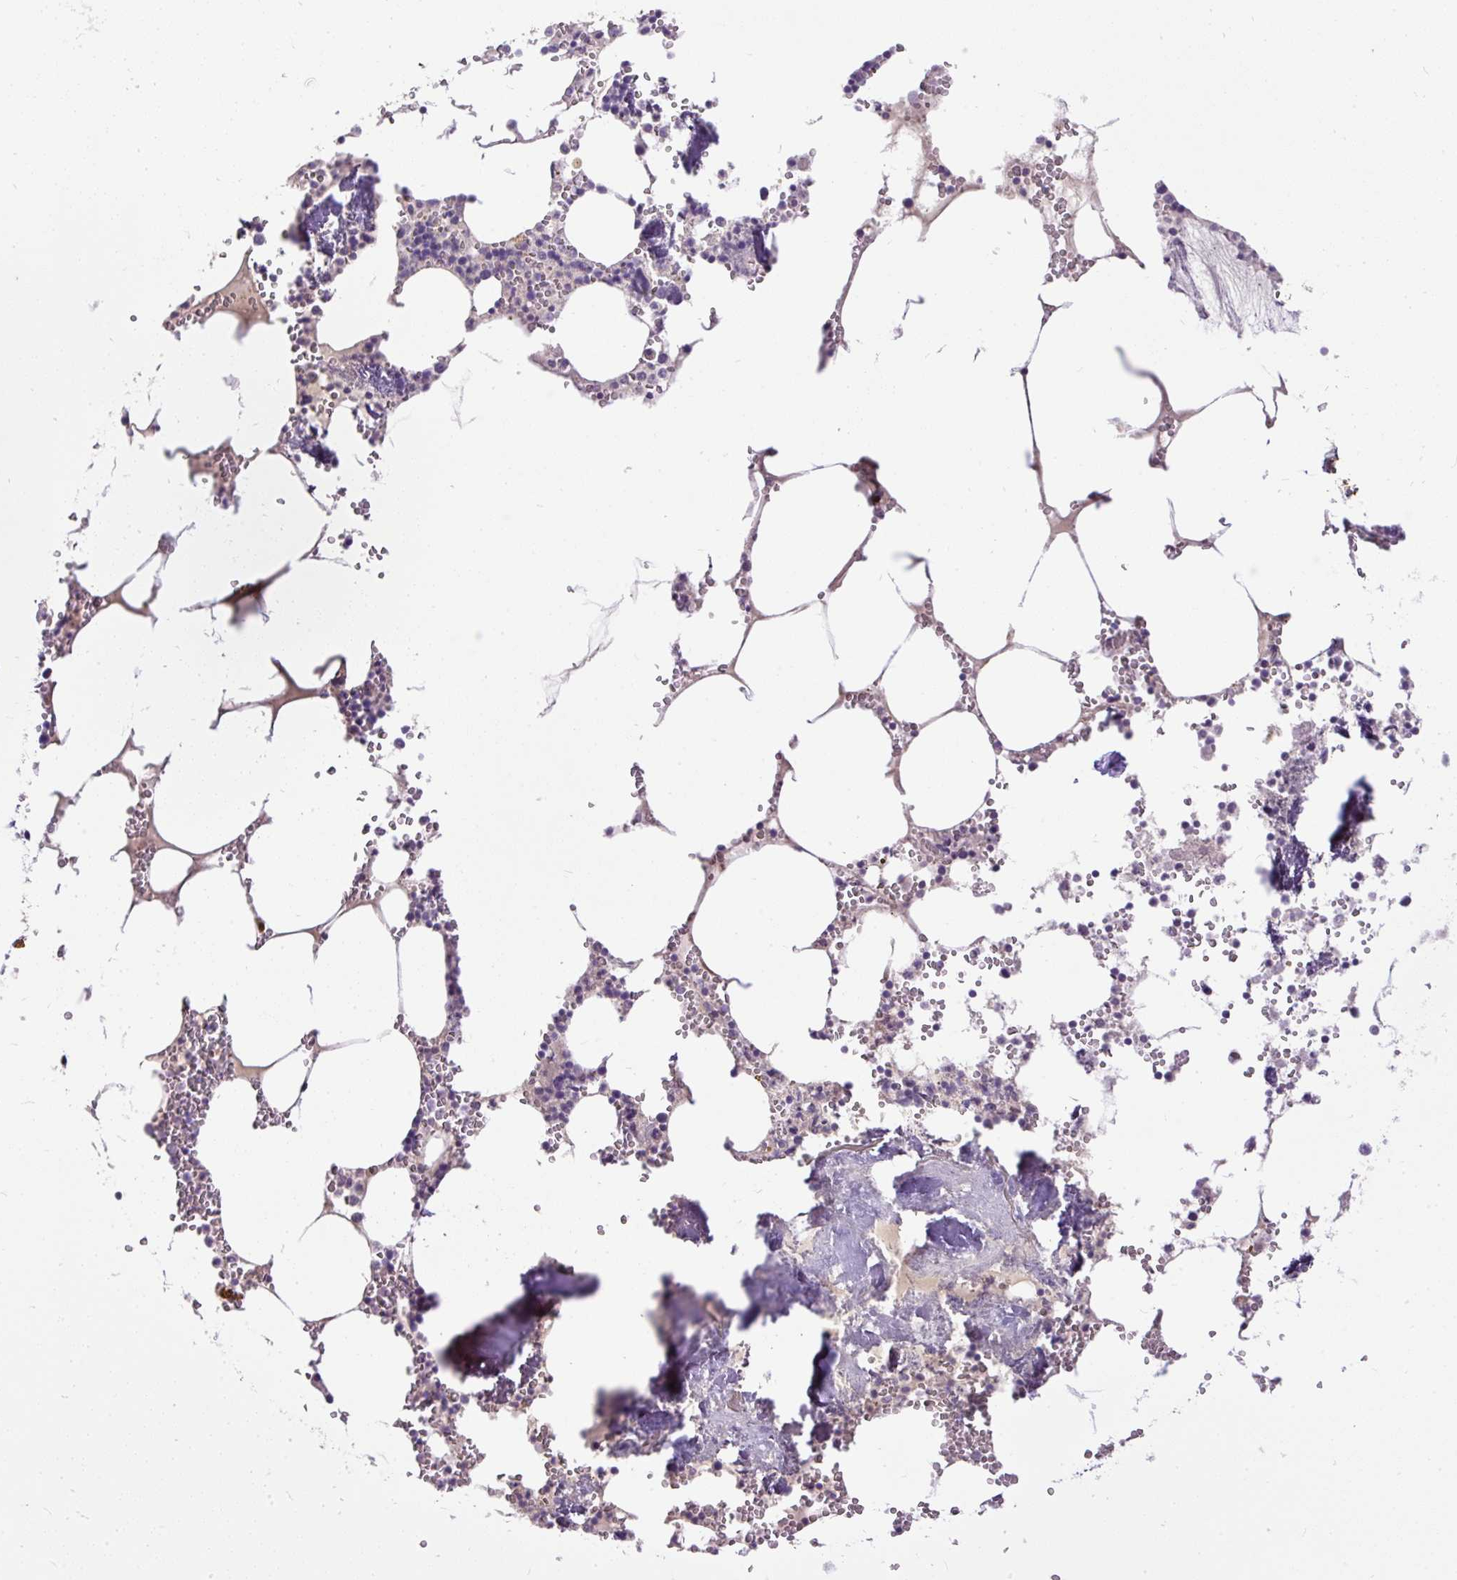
{"staining": {"intensity": "negative", "quantity": "none", "location": "none"}, "tissue": "bone marrow", "cell_type": "Hematopoietic cells", "image_type": "normal", "snomed": [{"axis": "morphology", "description": "Normal tissue, NOS"}, {"axis": "topography", "description": "Bone marrow"}], "caption": "IHC of benign bone marrow displays no expression in hematopoietic cells.", "gene": "KRTAP20", "patient": {"sex": "male", "age": 54}}